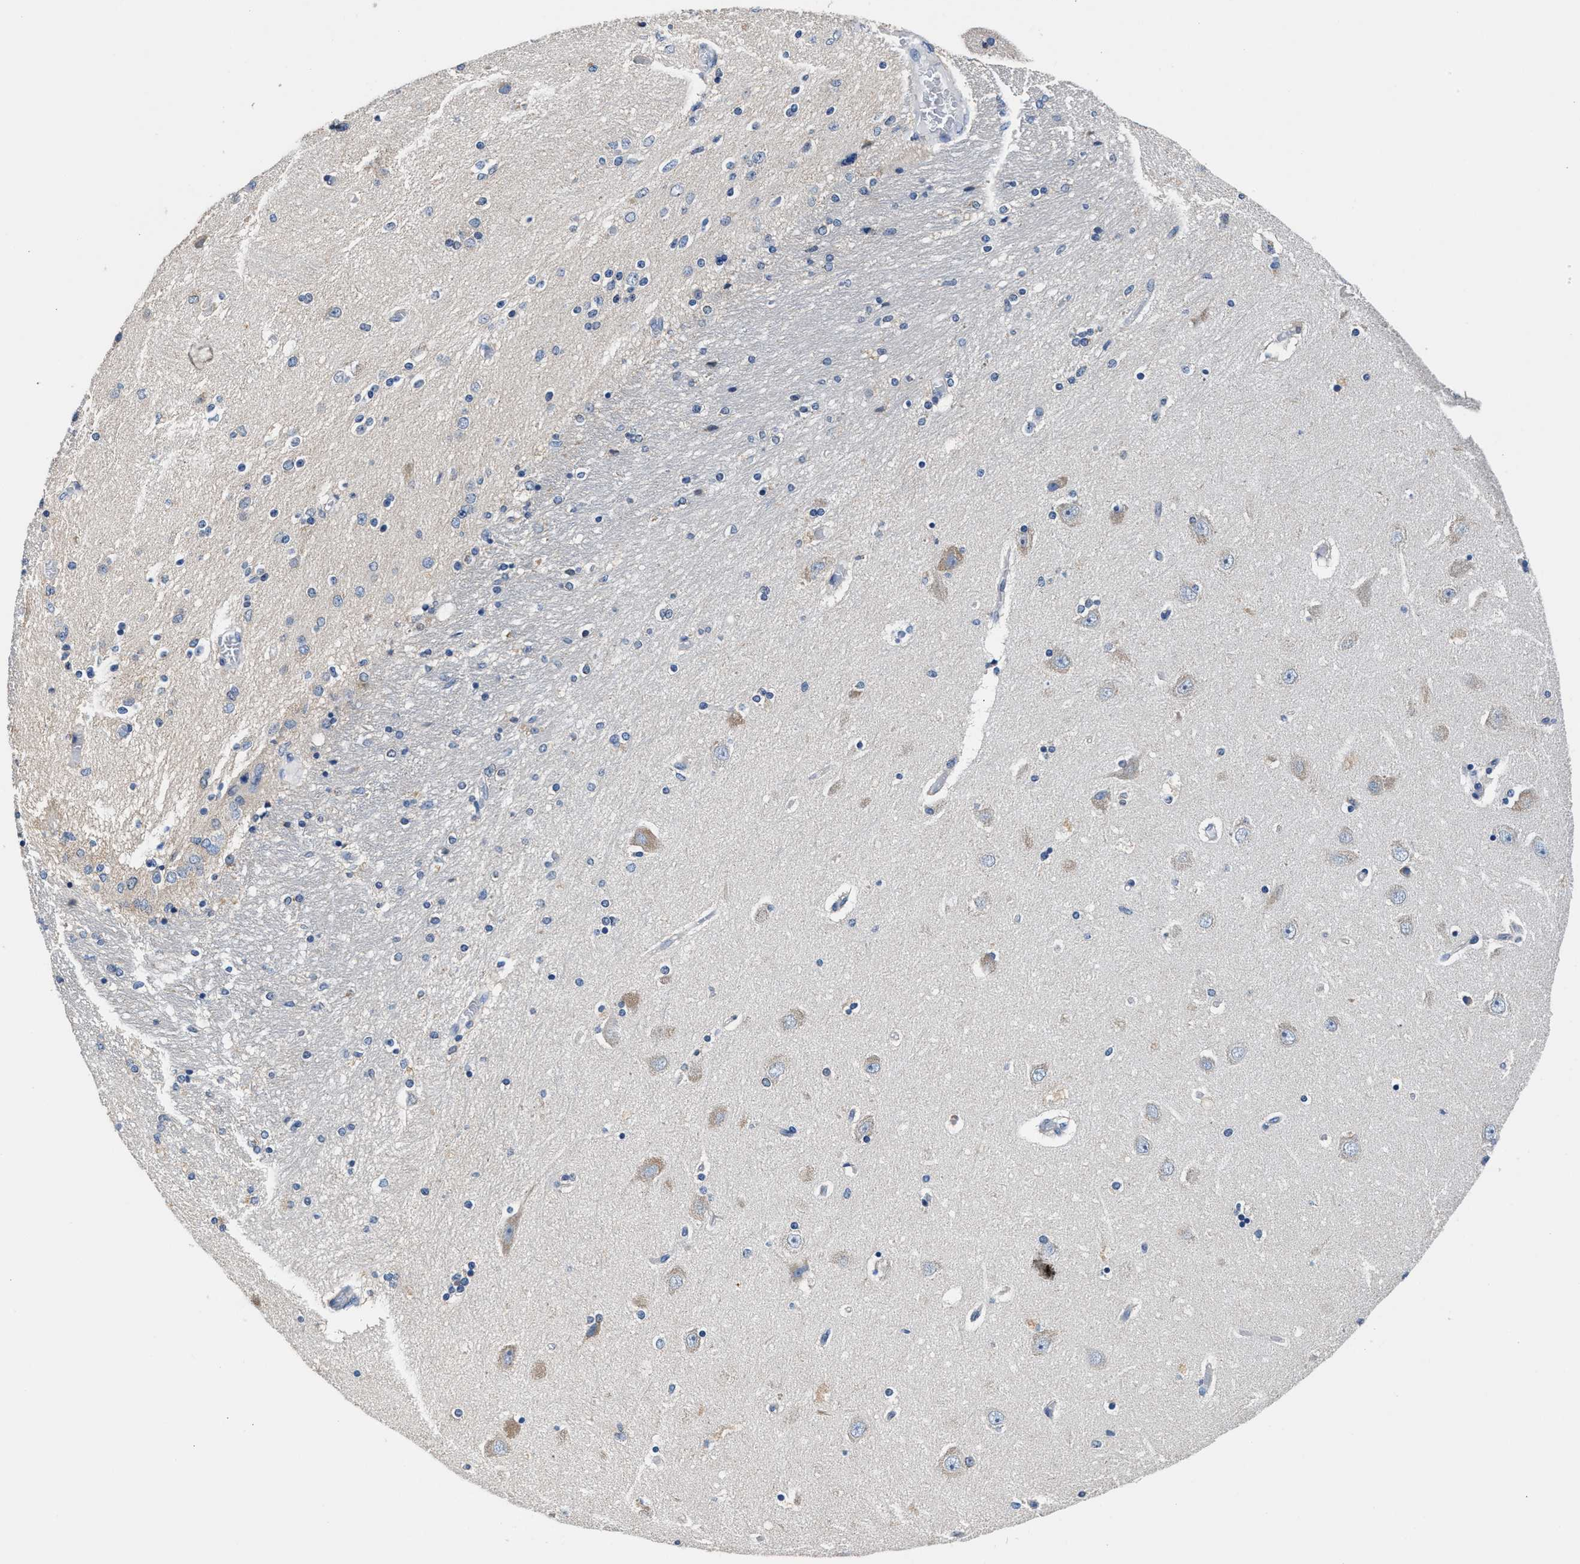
{"staining": {"intensity": "negative", "quantity": "none", "location": "none"}, "tissue": "hippocampus", "cell_type": "Glial cells", "image_type": "normal", "snomed": [{"axis": "morphology", "description": "Normal tissue, NOS"}, {"axis": "topography", "description": "Hippocampus"}], "caption": "Immunohistochemical staining of normal human hippocampus reveals no significant positivity in glial cells.", "gene": "MYH3", "patient": {"sex": "female", "age": 54}}